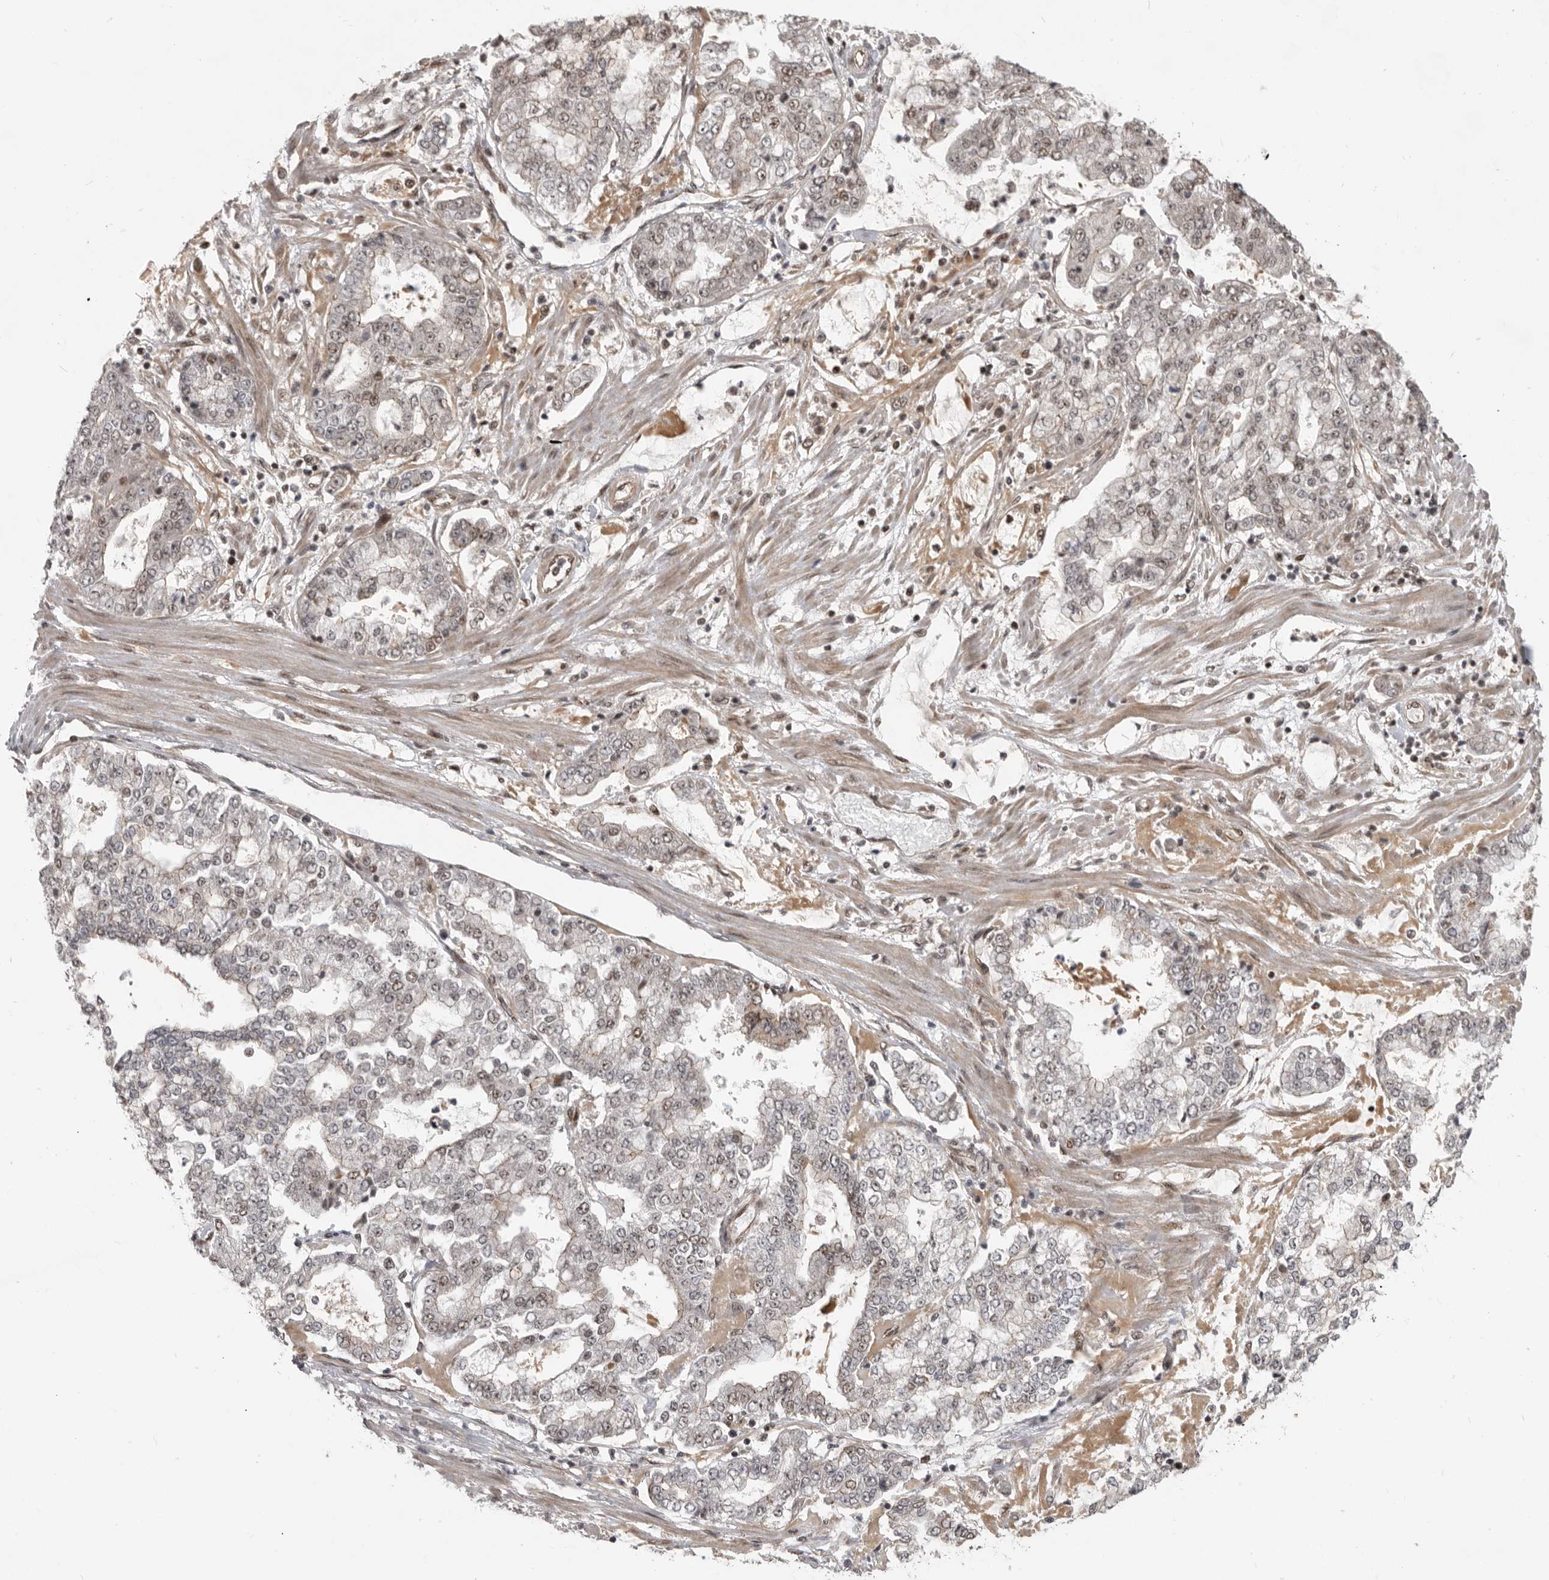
{"staining": {"intensity": "weak", "quantity": "25%-75%", "location": "nuclear"}, "tissue": "stomach cancer", "cell_type": "Tumor cells", "image_type": "cancer", "snomed": [{"axis": "morphology", "description": "Adenocarcinoma, NOS"}, {"axis": "topography", "description": "Stomach"}], "caption": "Immunohistochemistry (IHC) (DAB (3,3'-diaminobenzidine)) staining of stomach cancer (adenocarcinoma) displays weak nuclear protein positivity in about 25%-75% of tumor cells. (DAB = brown stain, brightfield microscopy at high magnification).", "gene": "CBLL1", "patient": {"sex": "male", "age": 76}}